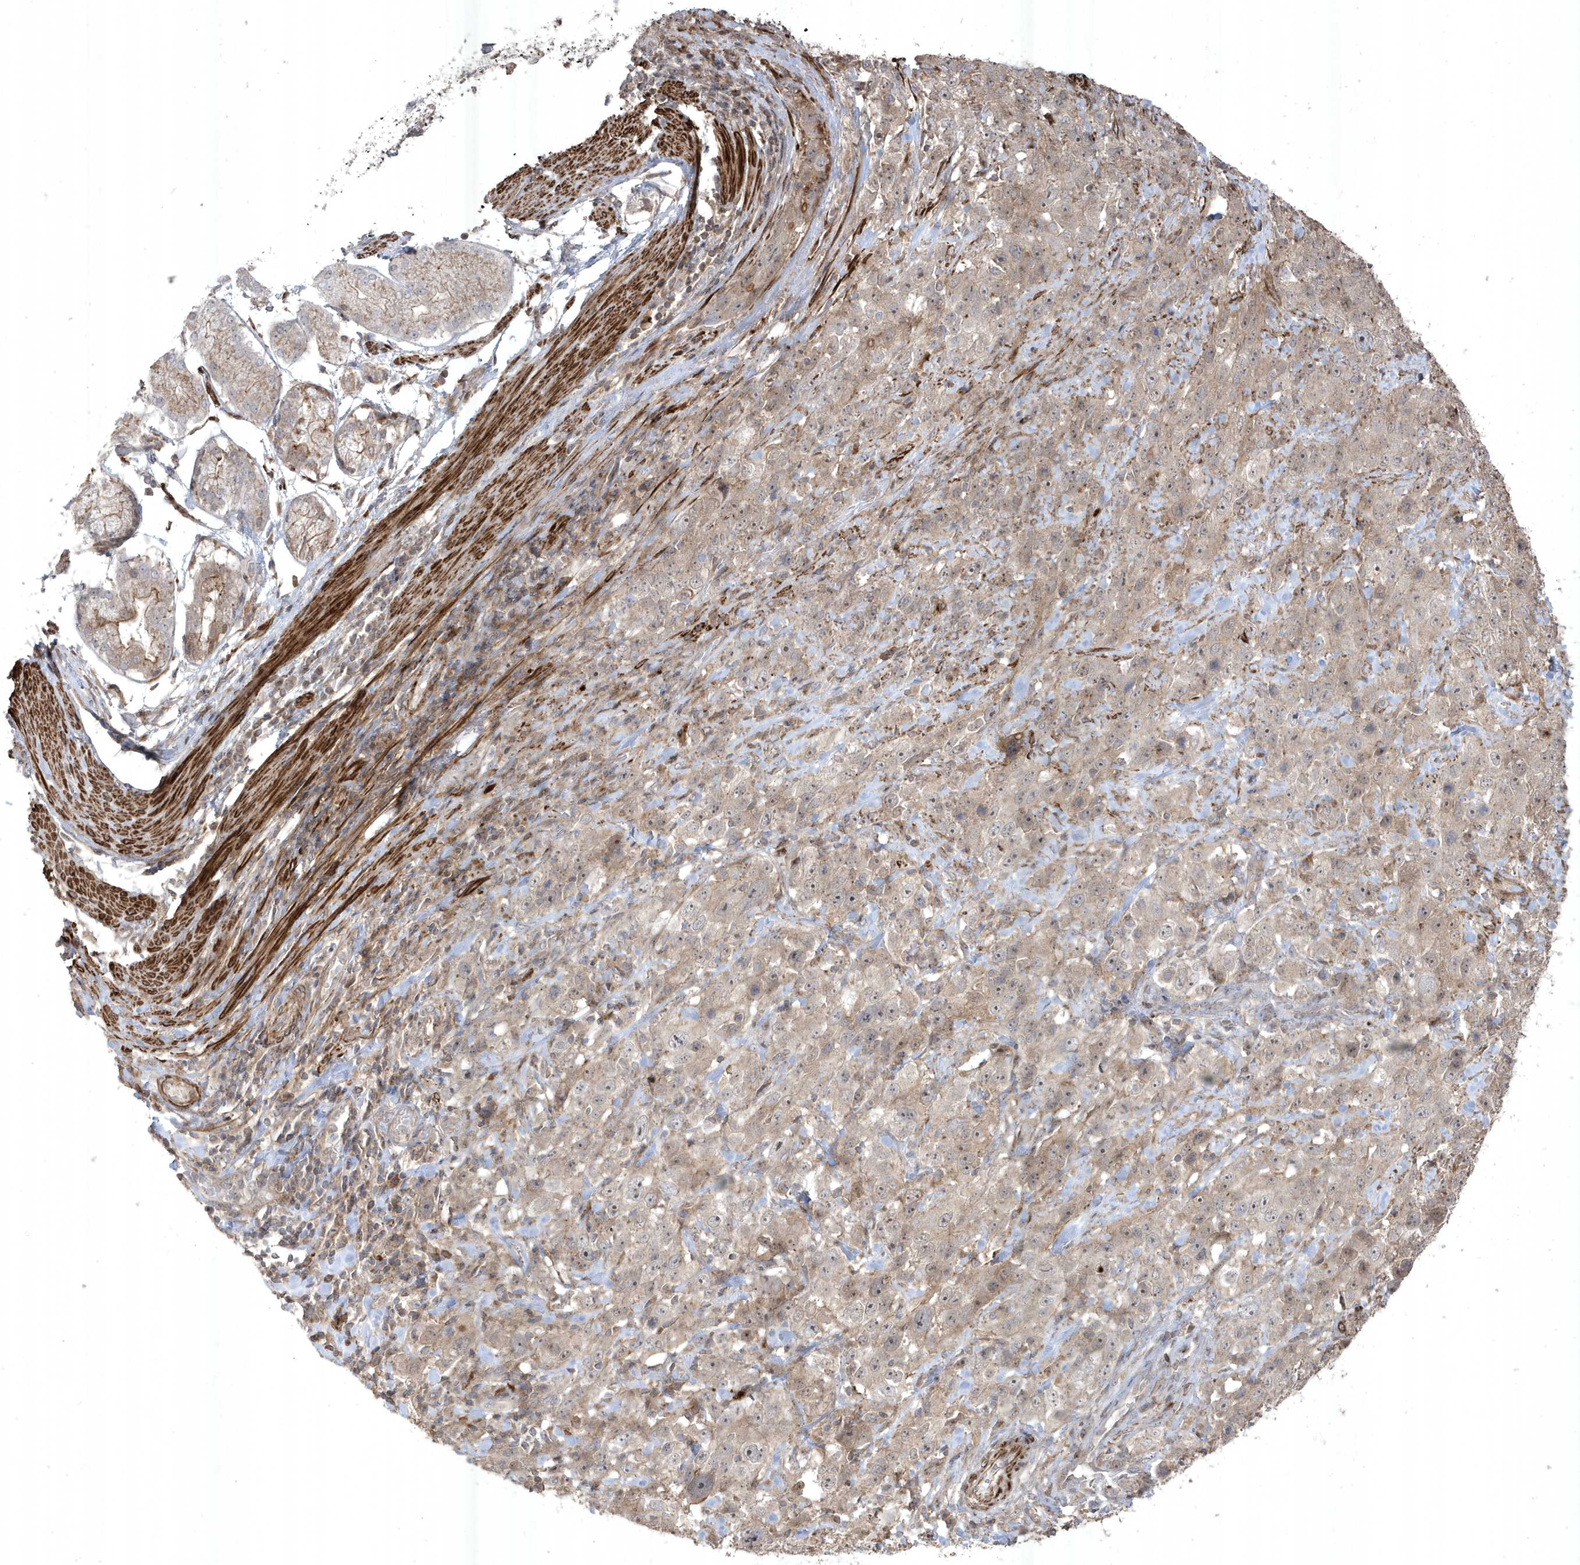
{"staining": {"intensity": "weak", "quantity": "<25%", "location": "cytoplasmic/membranous"}, "tissue": "stomach cancer", "cell_type": "Tumor cells", "image_type": "cancer", "snomed": [{"axis": "morphology", "description": "Normal tissue, NOS"}, {"axis": "morphology", "description": "Adenocarcinoma, NOS"}, {"axis": "topography", "description": "Lymph node"}, {"axis": "topography", "description": "Stomach"}], "caption": "Immunohistochemical staining of human adenocarcinoma (stomach) reveals no significant expression in tumor cells.", "gene": "CETN3", "patient": {"sex": "male", "age": 48}}